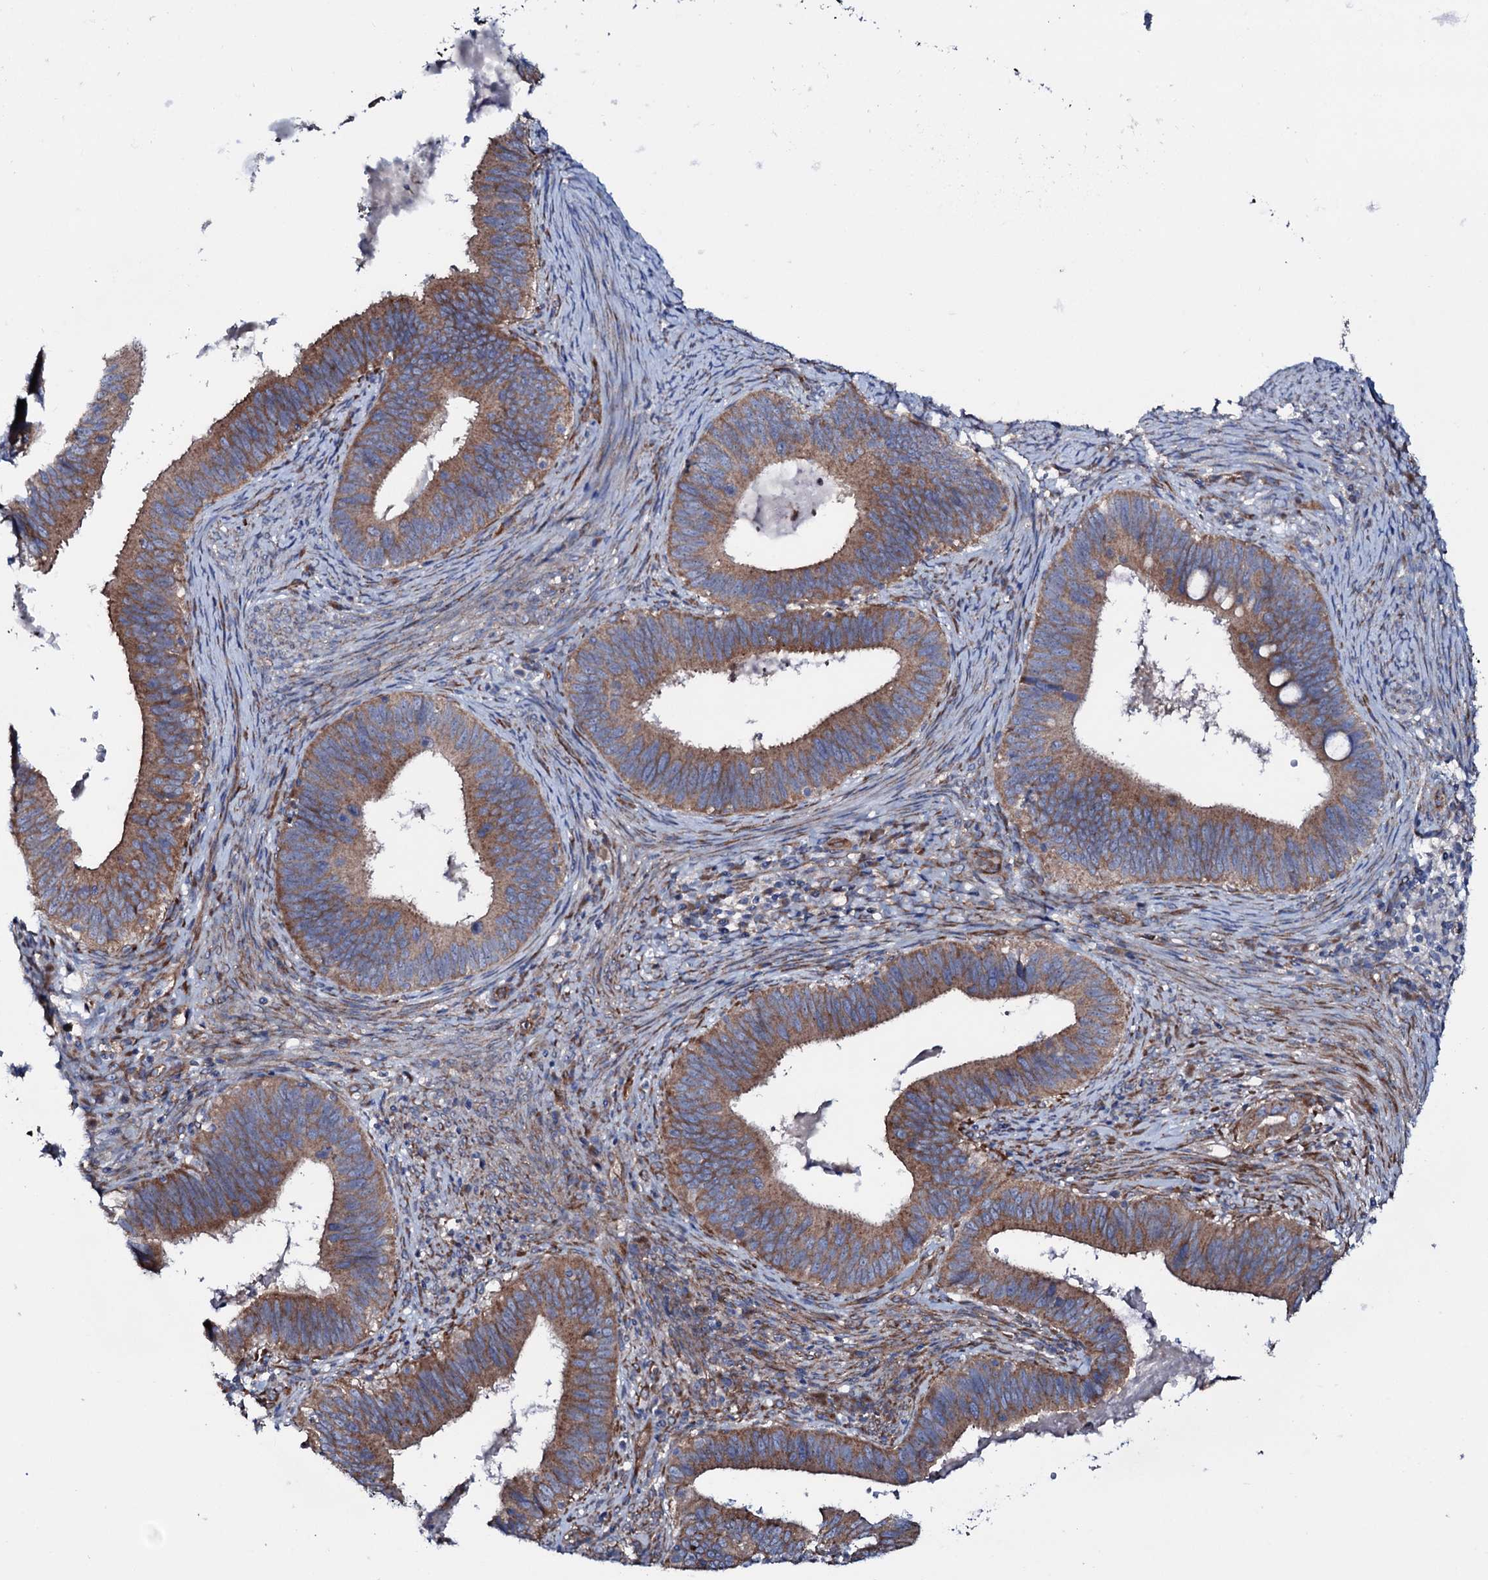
{"staining": {"intensity": "moderate", "quantity": ">75%", "location": "cytoplasmic/membranous"}, "tissue": "cervical cancer", "cell_type": "Tumor cells", "image_type": "cancer", "snomed": [{"axis": "morphology", "description": "Adenocarcinoma, NOS"}, {"axis": "topography", "description": "Cervix"}], "caption": "Cervical adenocarcinoma tissue reveals moderate cytoplasmic/membranous staining in approximately >75% of tumor cells", "gene": "STARD13", "patient": {"sex": "female", "age": 42}}